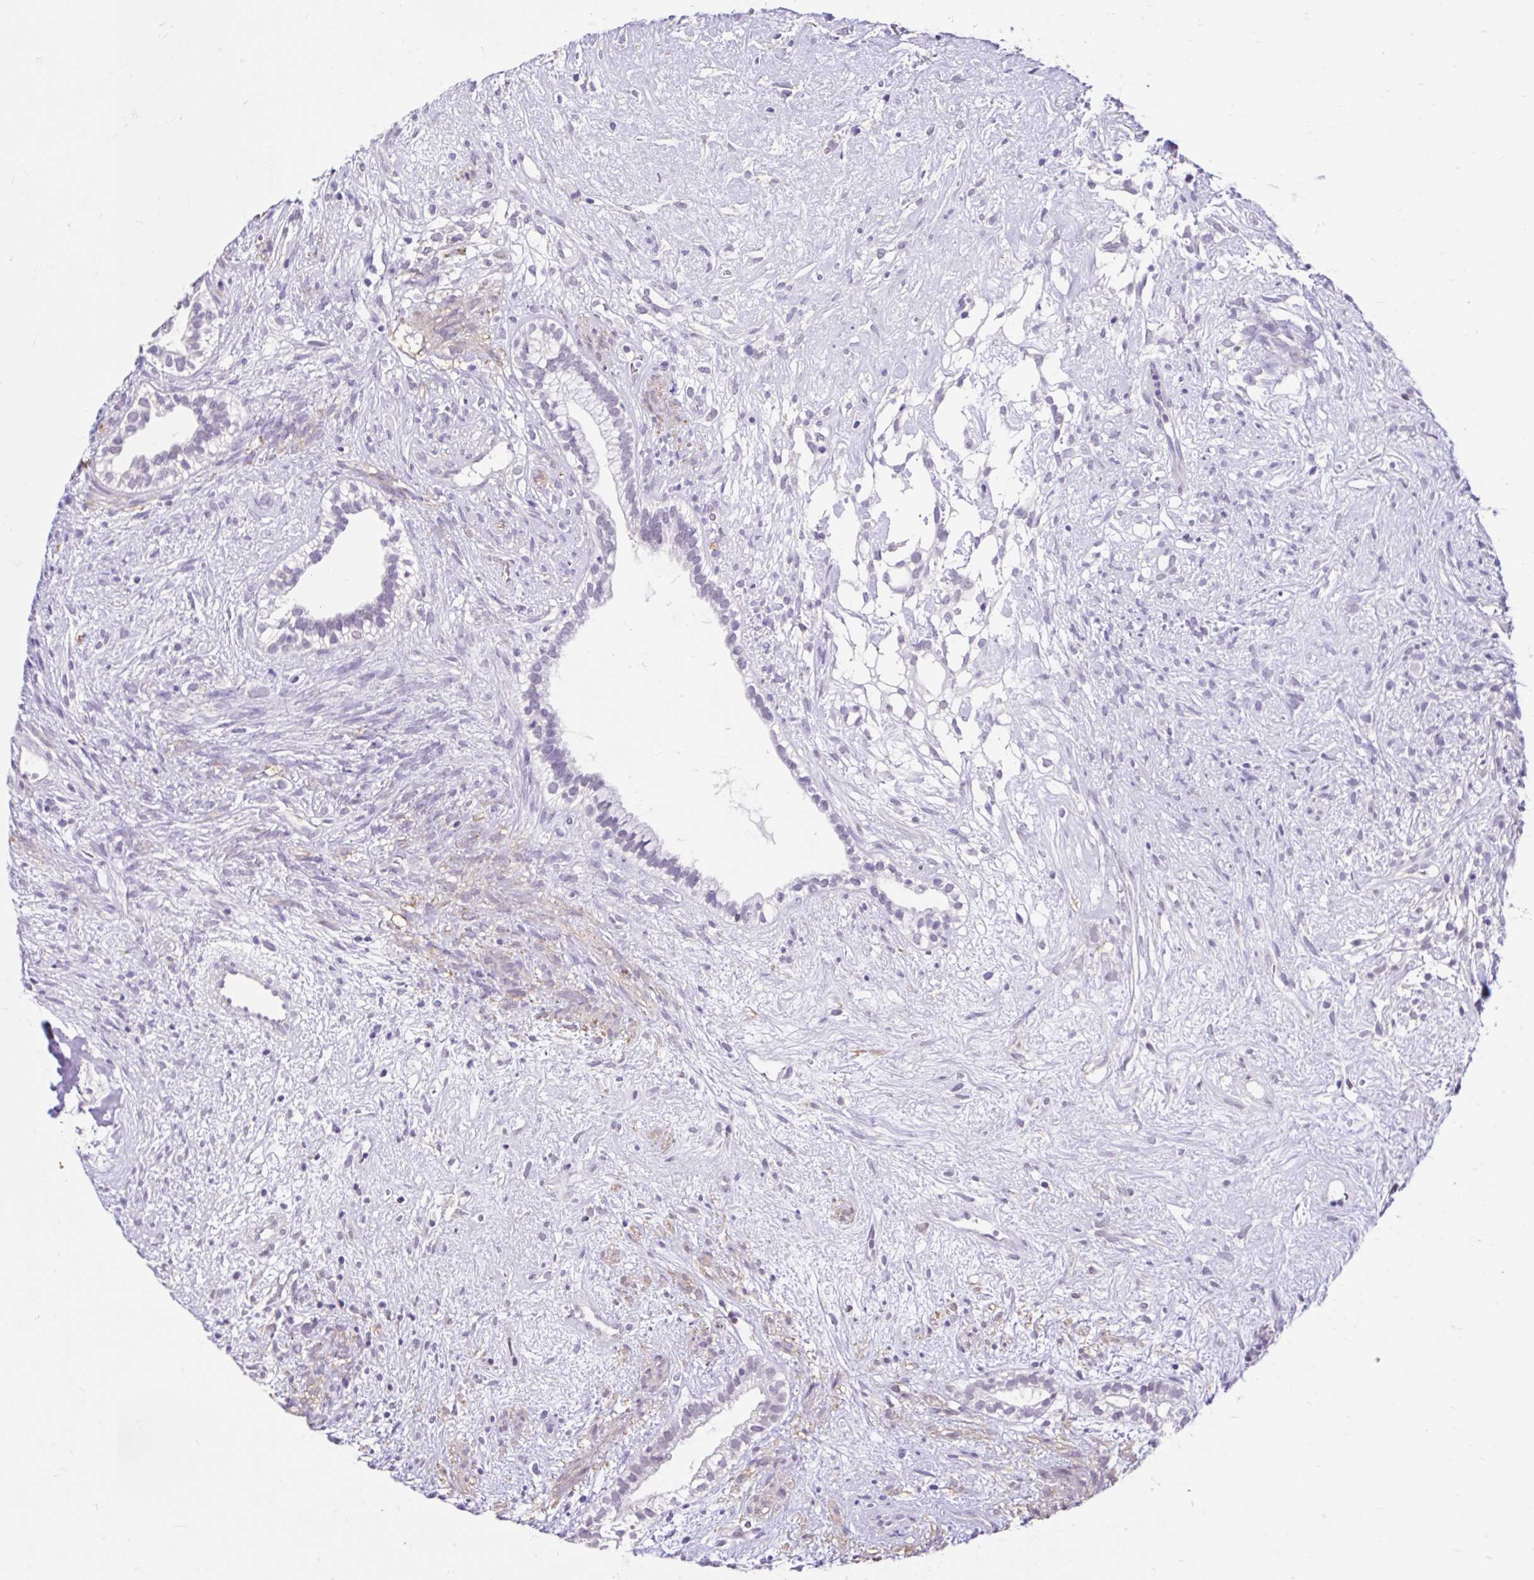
{"staining": {"intensity": "negative", "quantity": "none", "location": "none"}, "tissue": "testis cancer", "cell_type": "Tumor cells", "image_type": "cancer", "snomed": [{"axis": "morphology", "description": "Seminoma, NOS"}, {"axis": "morphology", "description": "Carcinoma, Embryonal, NOS"}, {"axis": "topography", "description": "Testis"}], "caption": "Human testis cancer (embryonal carcinoma) stained for a protein using immunohistochemistry reveals no staining in tumor cells.", "gene": "DCAF17", "patient": {"sex": "male", "age": 41}}